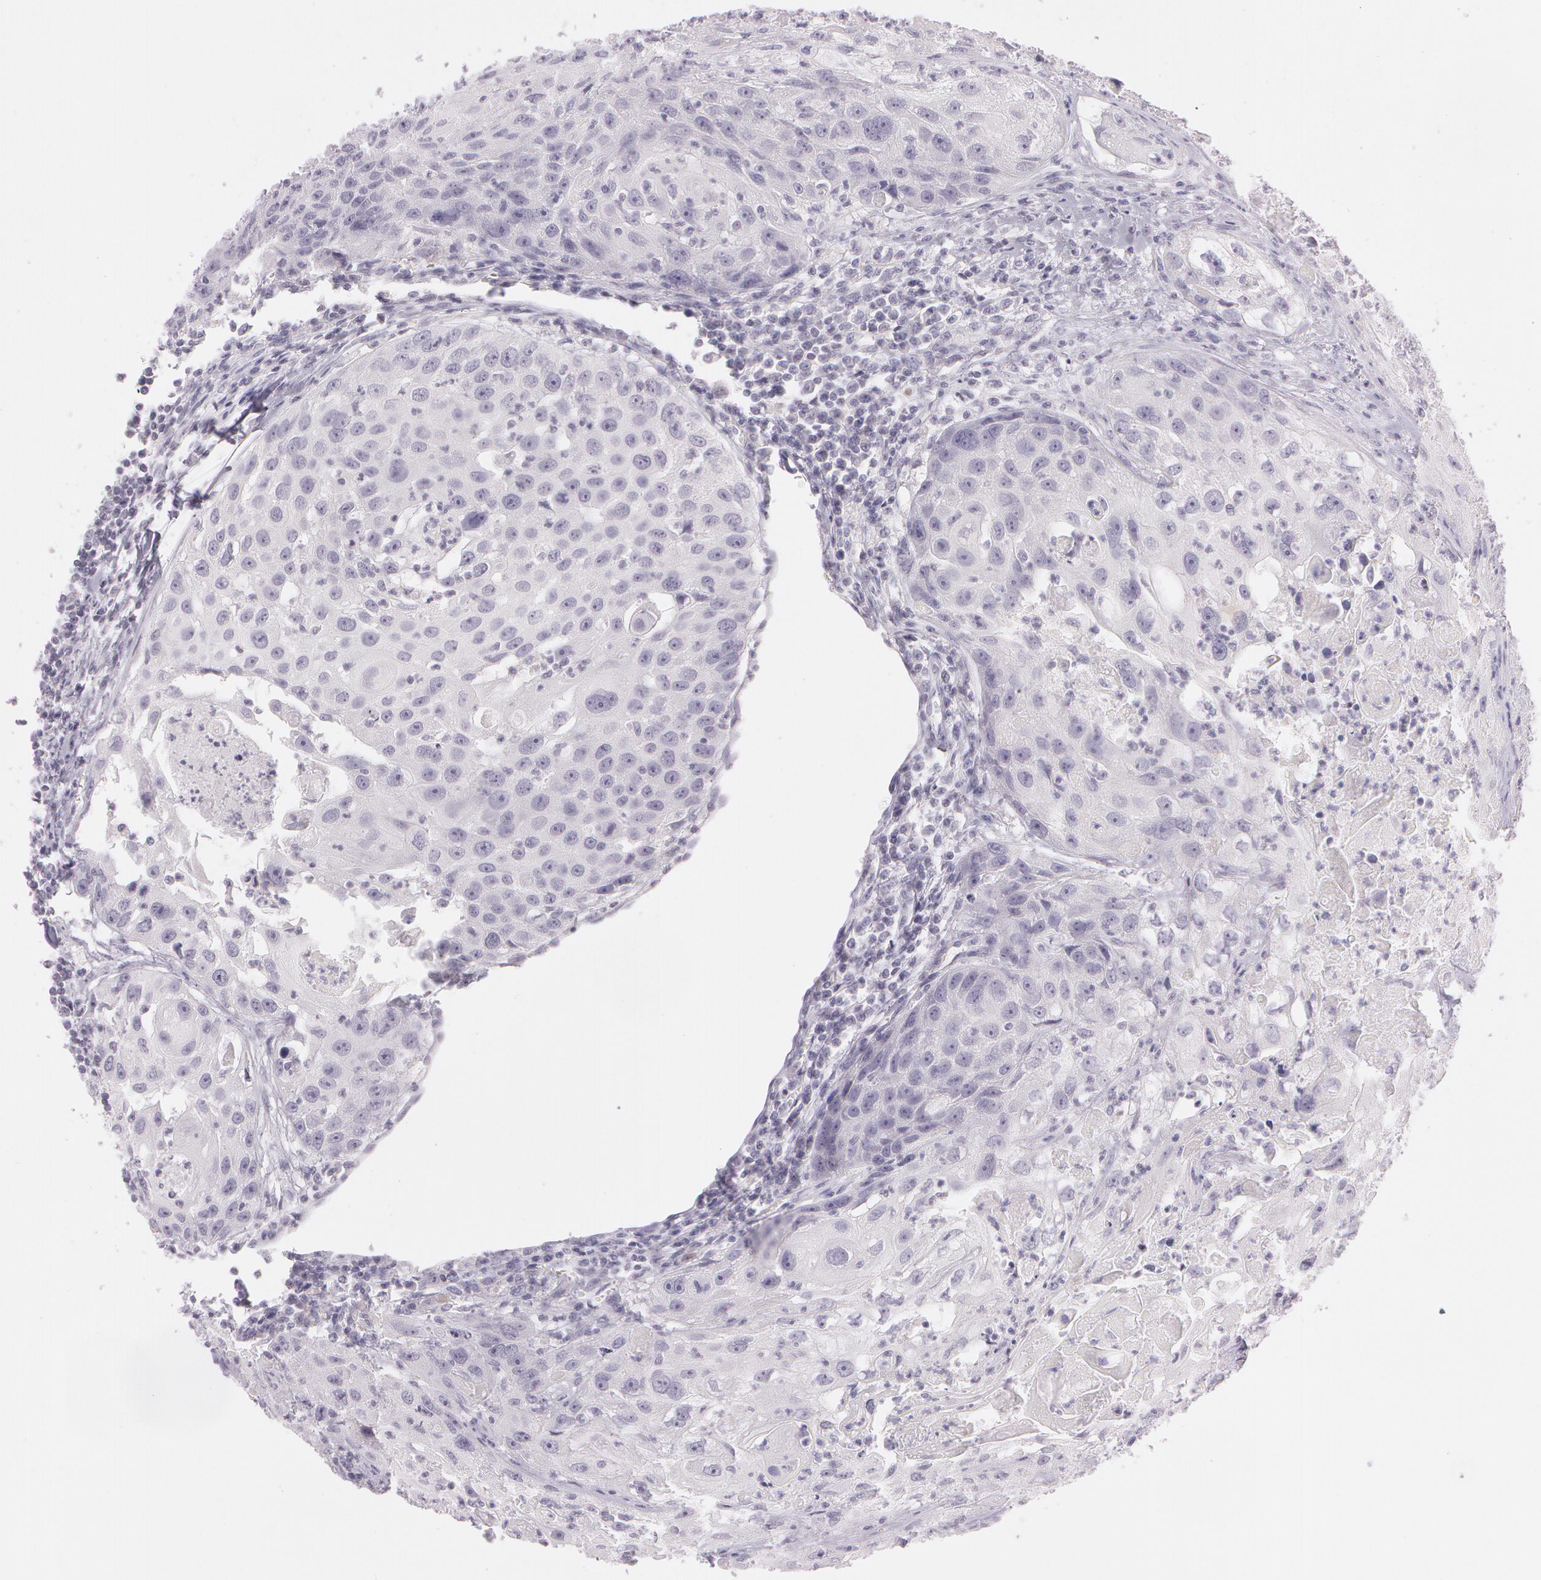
{"staining": {"intensity": "negative", "quantity": "none", "location": "none"}, "tissue": "head and neck cancer", "cell_type": "Tumor cells", "image_type": "cancer", "snomed": [{"axis": "morphology", "description": "Squamous cell carcinoma, NOS"}, {"axis": "topography", "description": "Head-Neck"}], "caption": "DAB (3,3'-diaminobenzidine) immunohistochemical staining of human head and neck squamous cell carcinoma shows no significant staining in tumor cells.", "gene": "OTC", "patient": {"sex": "male", "age": 64}}